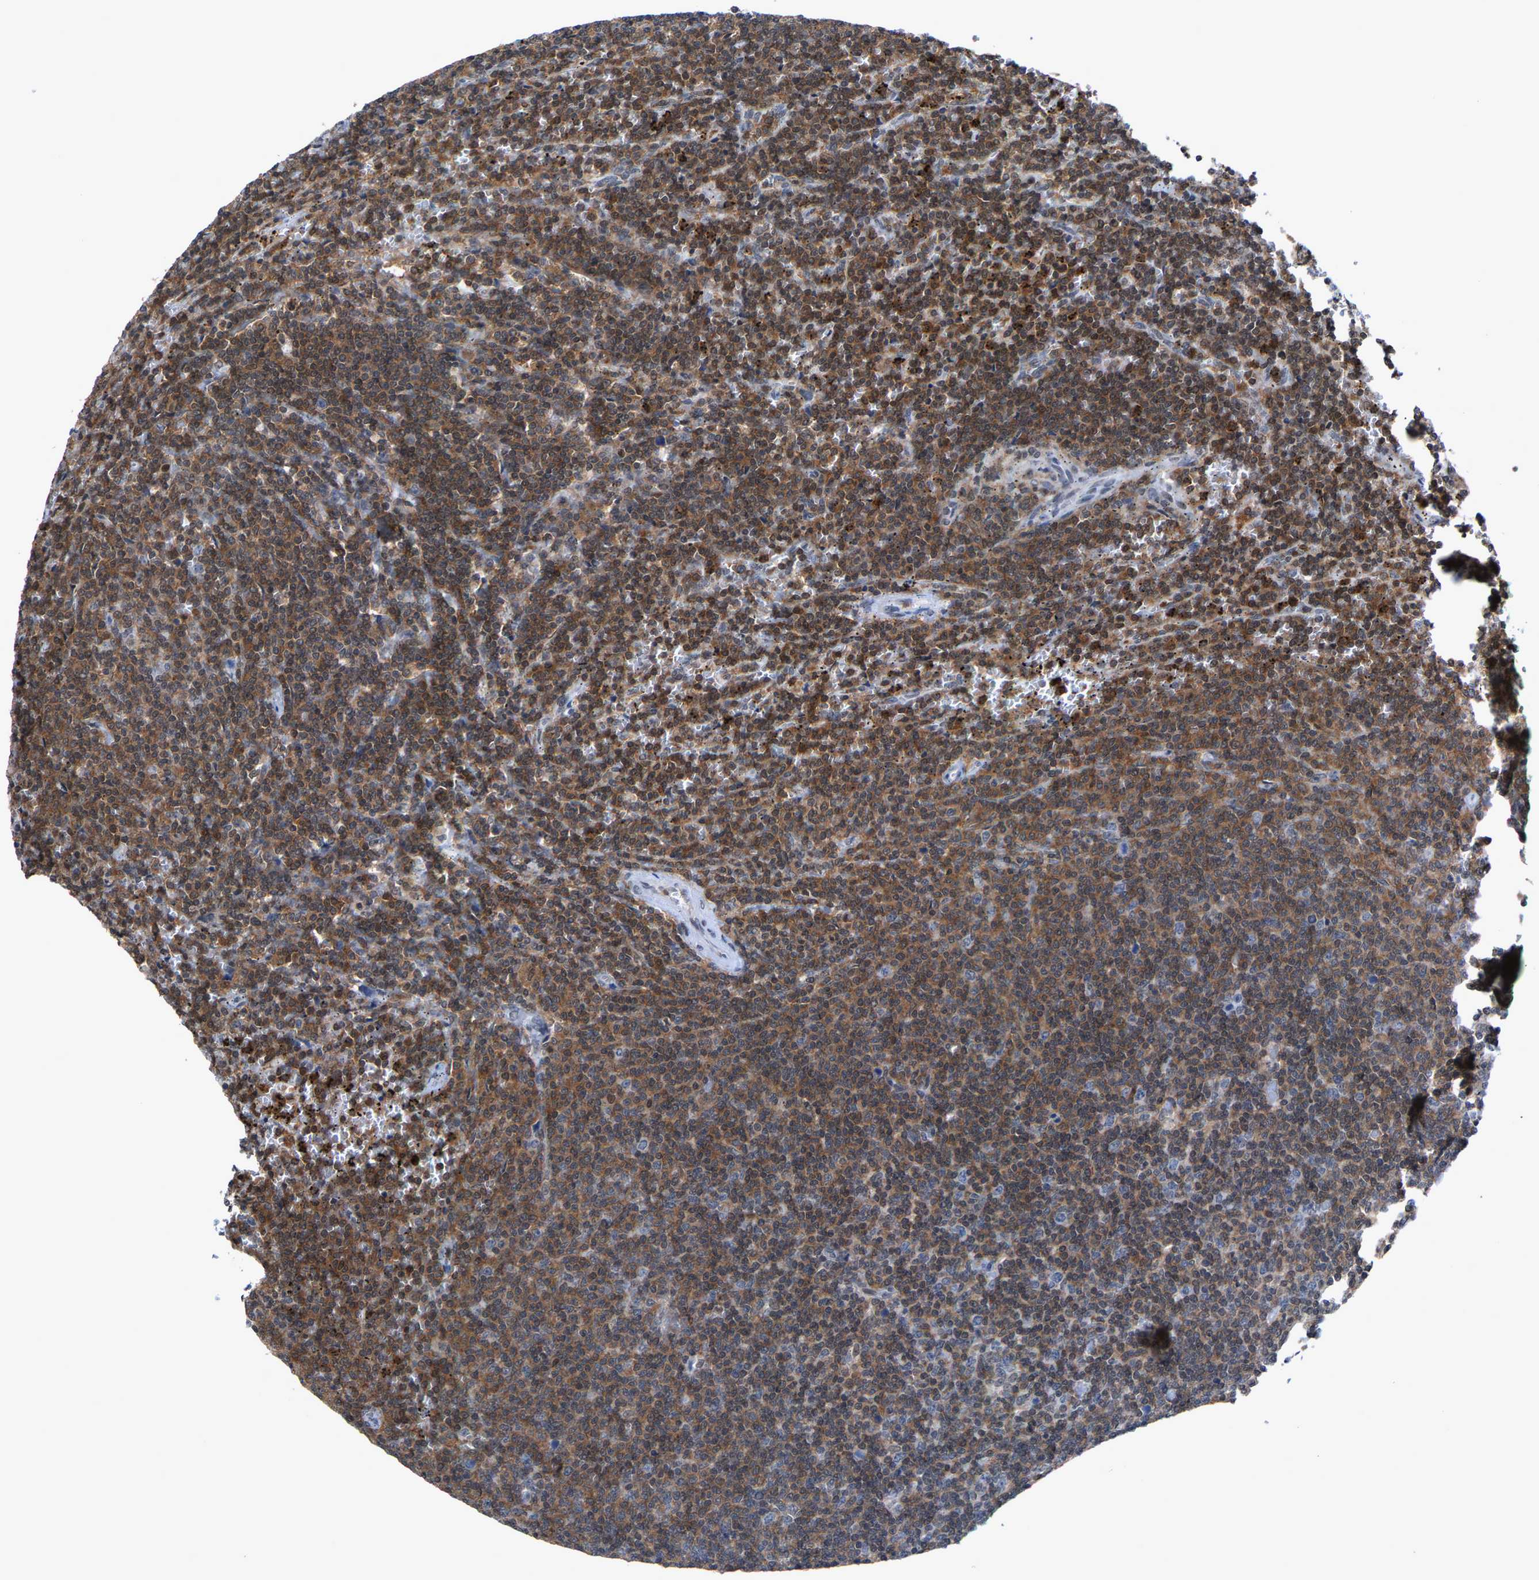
{"staining": {"intensity": "moderate", "quantity": ">75%", "location": "cytoplasmic/membranous"}, "tissue": "lymphoma", "cell_type": "Tumor cells", "image_type": "cancer", "snomed": [{"axis": "morphology", "description": "Malignant lymphoma, non-Hodgkin's type, Low grade"}, {"axis": "topography", "description": "Spleen"}], "caption": "Immunohistochemistry micrograph of low-grade malignant lymphoma, non-Hodgkin's type stained for a protein (brown), which demonstrates medium levels of moderate cytoplasmic/membranous expression in approximately >75% of tumor cells.", "gene": "FGD3", "patient": {"sex": "female", "age": 50}}